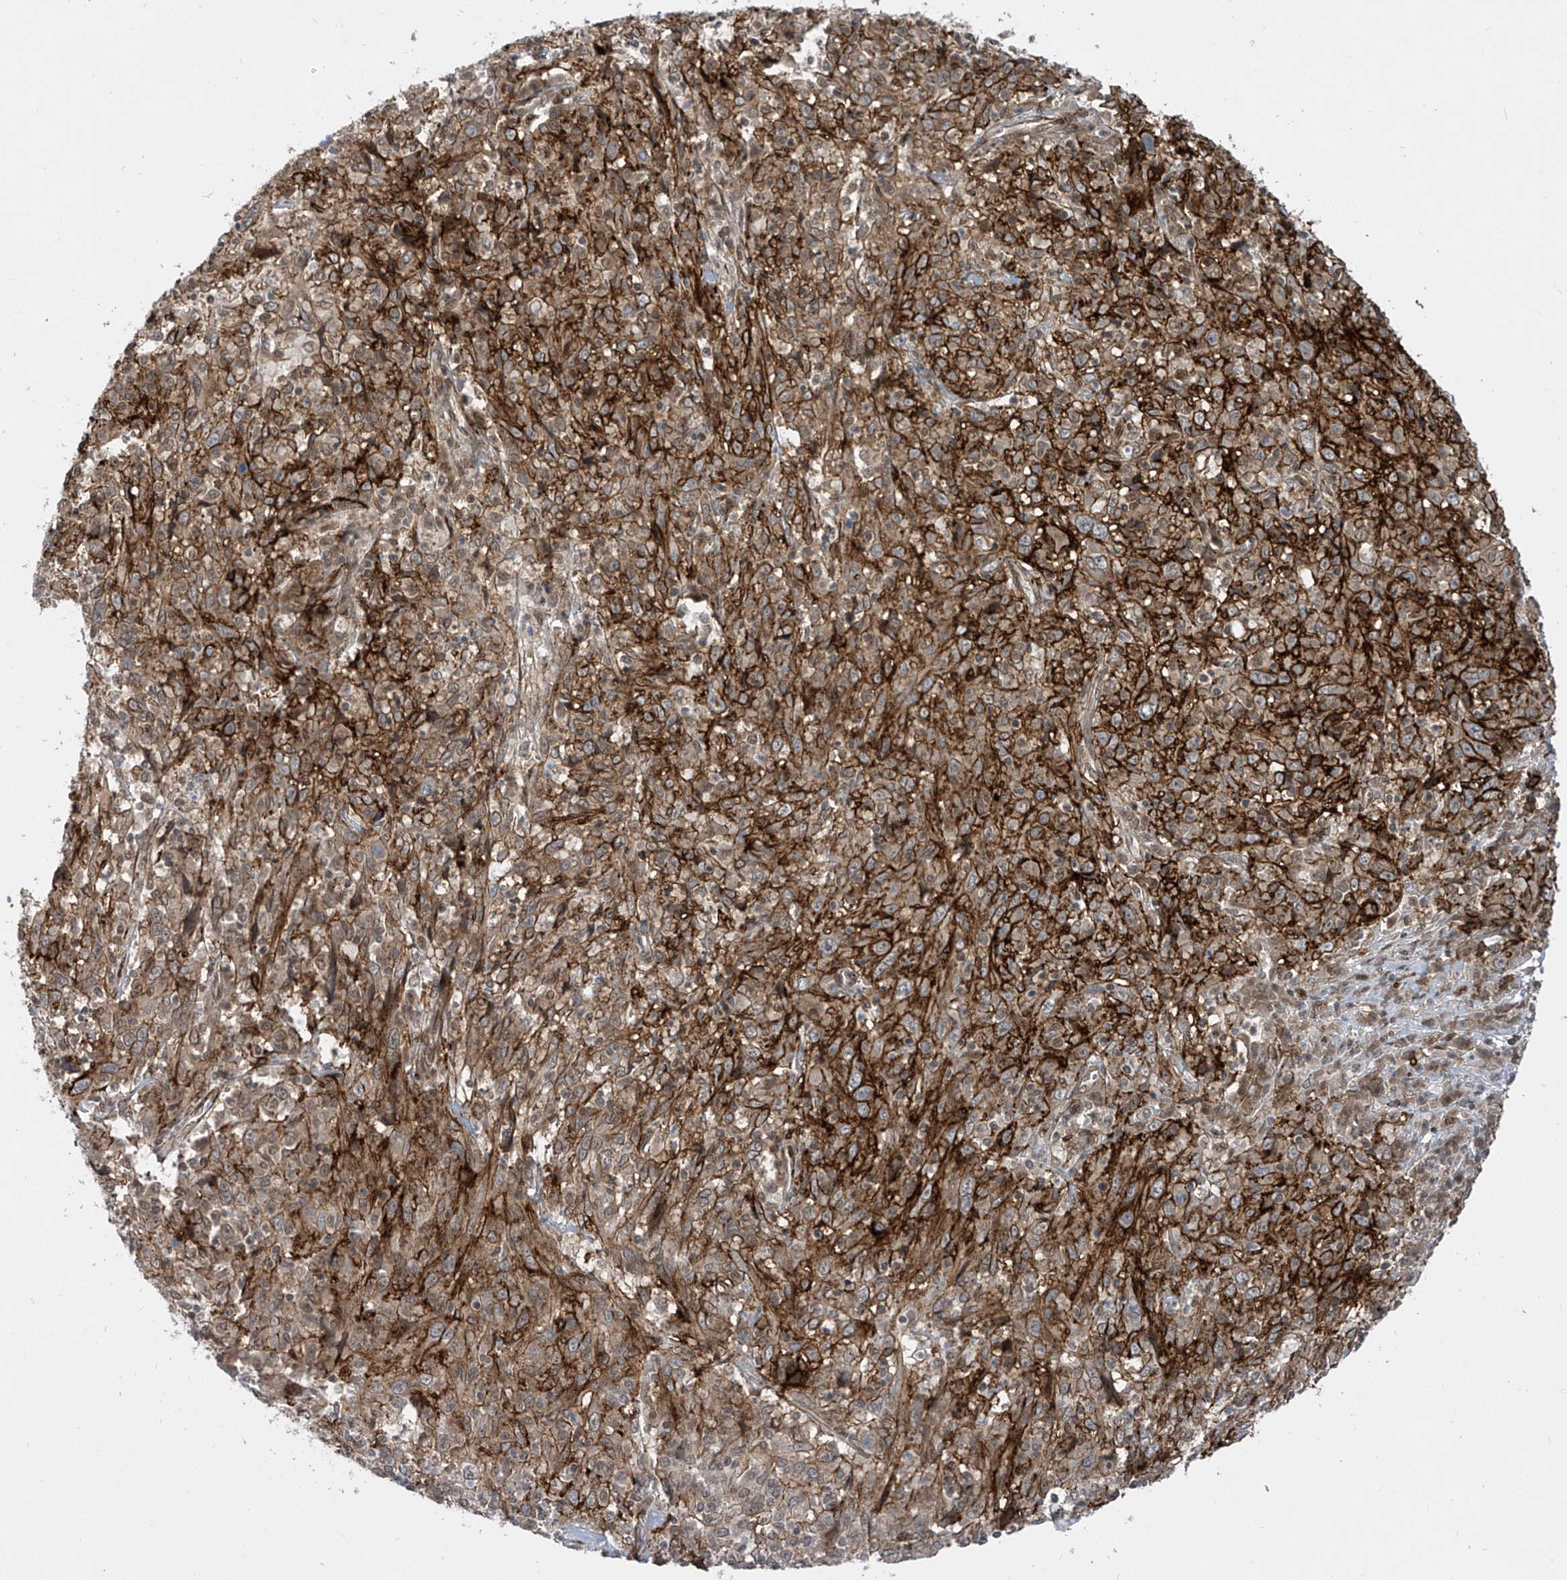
{"staining": {"intensity": "strong", "quantity": ">75%", "location": "cytoplasmic/membranous"}, "tissue": "cervical cancer", "cell_type": "Tumor cells", "image_type": "cancer", "snomed": [{"axis": "morphology", "description": "Squamous cell carcinoma, NOS"}, {"axis": "topography", "description": "Cervix"}], "caption": "Approximately >75% of tumor cells in human cervical squamous cell carcinoma demonstrate strong cytoplasmic/membranous protein expression as visualized by brown immunohistochemical staining.", "gene": "LAGE3", "patient": {"sex": "female", "age": 46}}